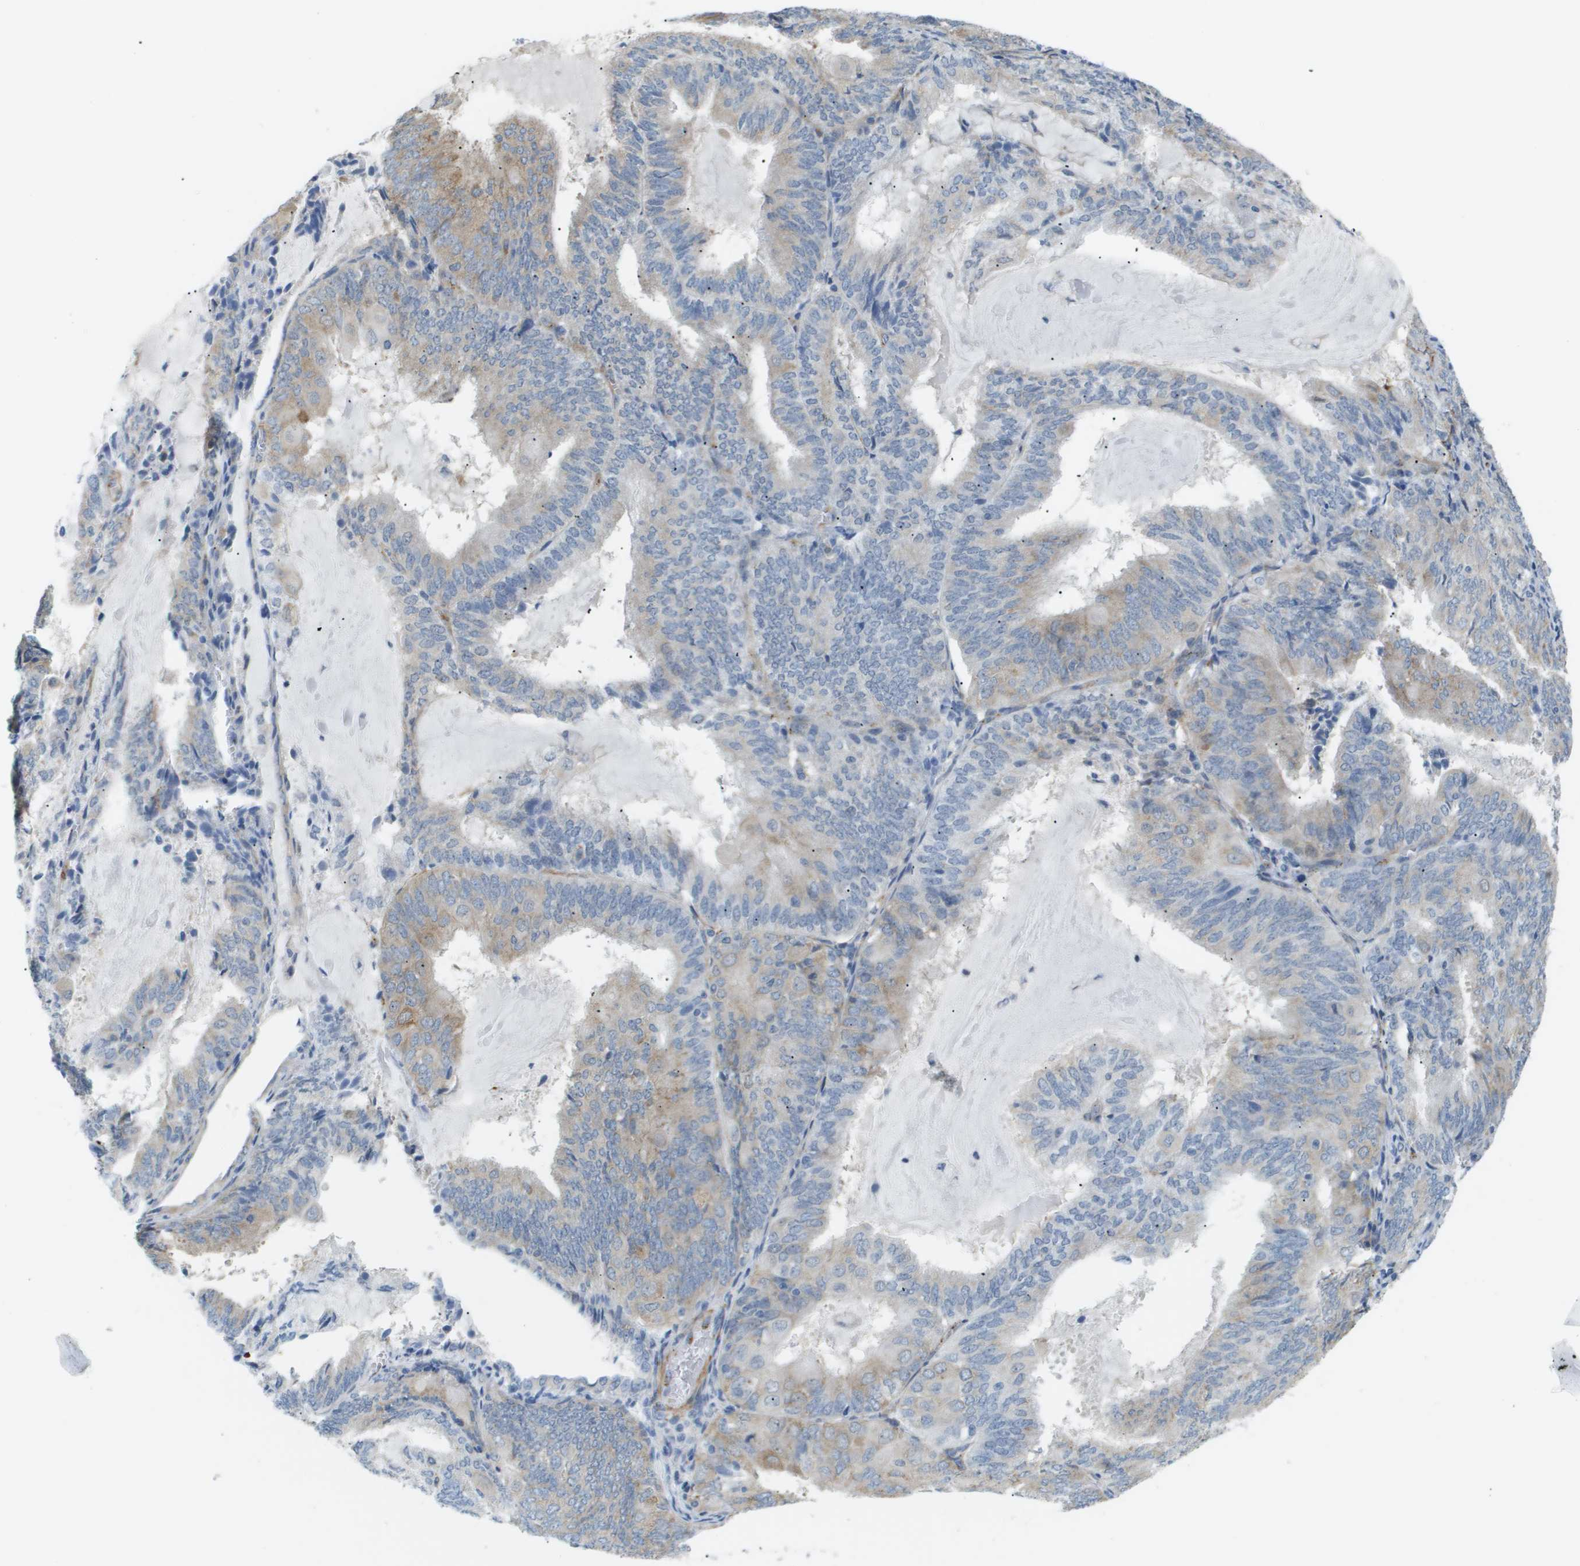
{"staining": {"intensity": "moderate", "quantity": "<25%", "location": "cytoplasmic/membranous"}, "tissue": "endometrial cancer", "cell_type": "Tumor cells", "image_type": "cancer", "snomed": [{"axis": "morphology", "description": "Adenocarcinoma, NOS"}, {"axis": "topography", "description": "Endometrium"}], "caption": "This histopathology image displays immunohistochemistry staining of endometrial cancer (adenocarcinoma), with low moderate cytoplasmic/membranous expression in approximately <25% of tumor cells.", "gene": "OTUD5", "patient": {"sex": "female", "age": 81}}